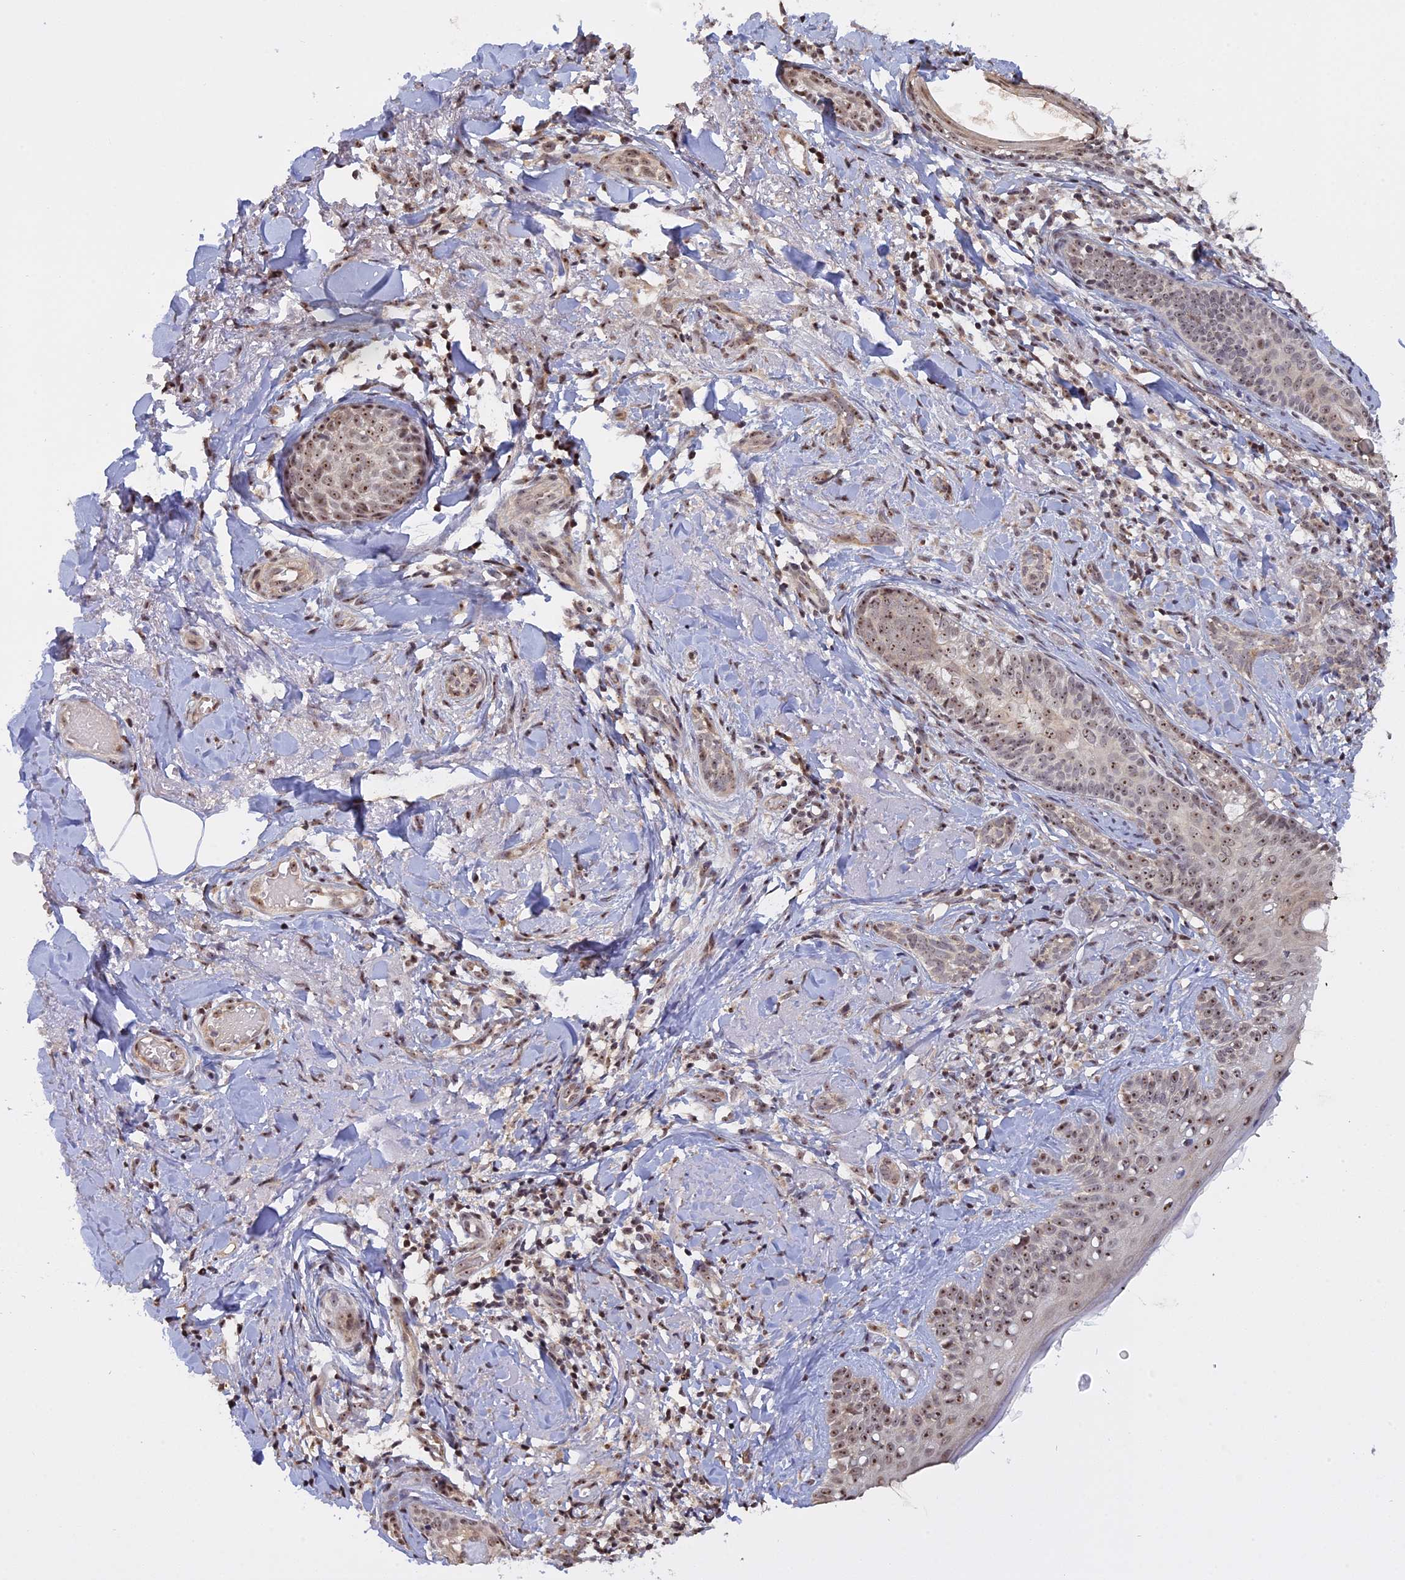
{"staining": {"intensity": "weak", "quantity": ">75%", "location": "nuclear"}, "tissue": "skin cancer", "cell_type": "Tumor cells", "image_type": "cancer", "snomed": [{"axis": "morphology", "description": "Basal cell carcinoma"}, {"axis": "topography", "description": "Skin"}], "caption": "Brown immunohistochemical staining in human skin cancer shows weak nuclear staining in approximately >75% of tumor cells. Using DAB (brown) and hematoxylin (blue) stains, captured at high magnification using brightfield microscopy.", "gene": "MGA", "patient": {"sex": "female", "age": 76}}